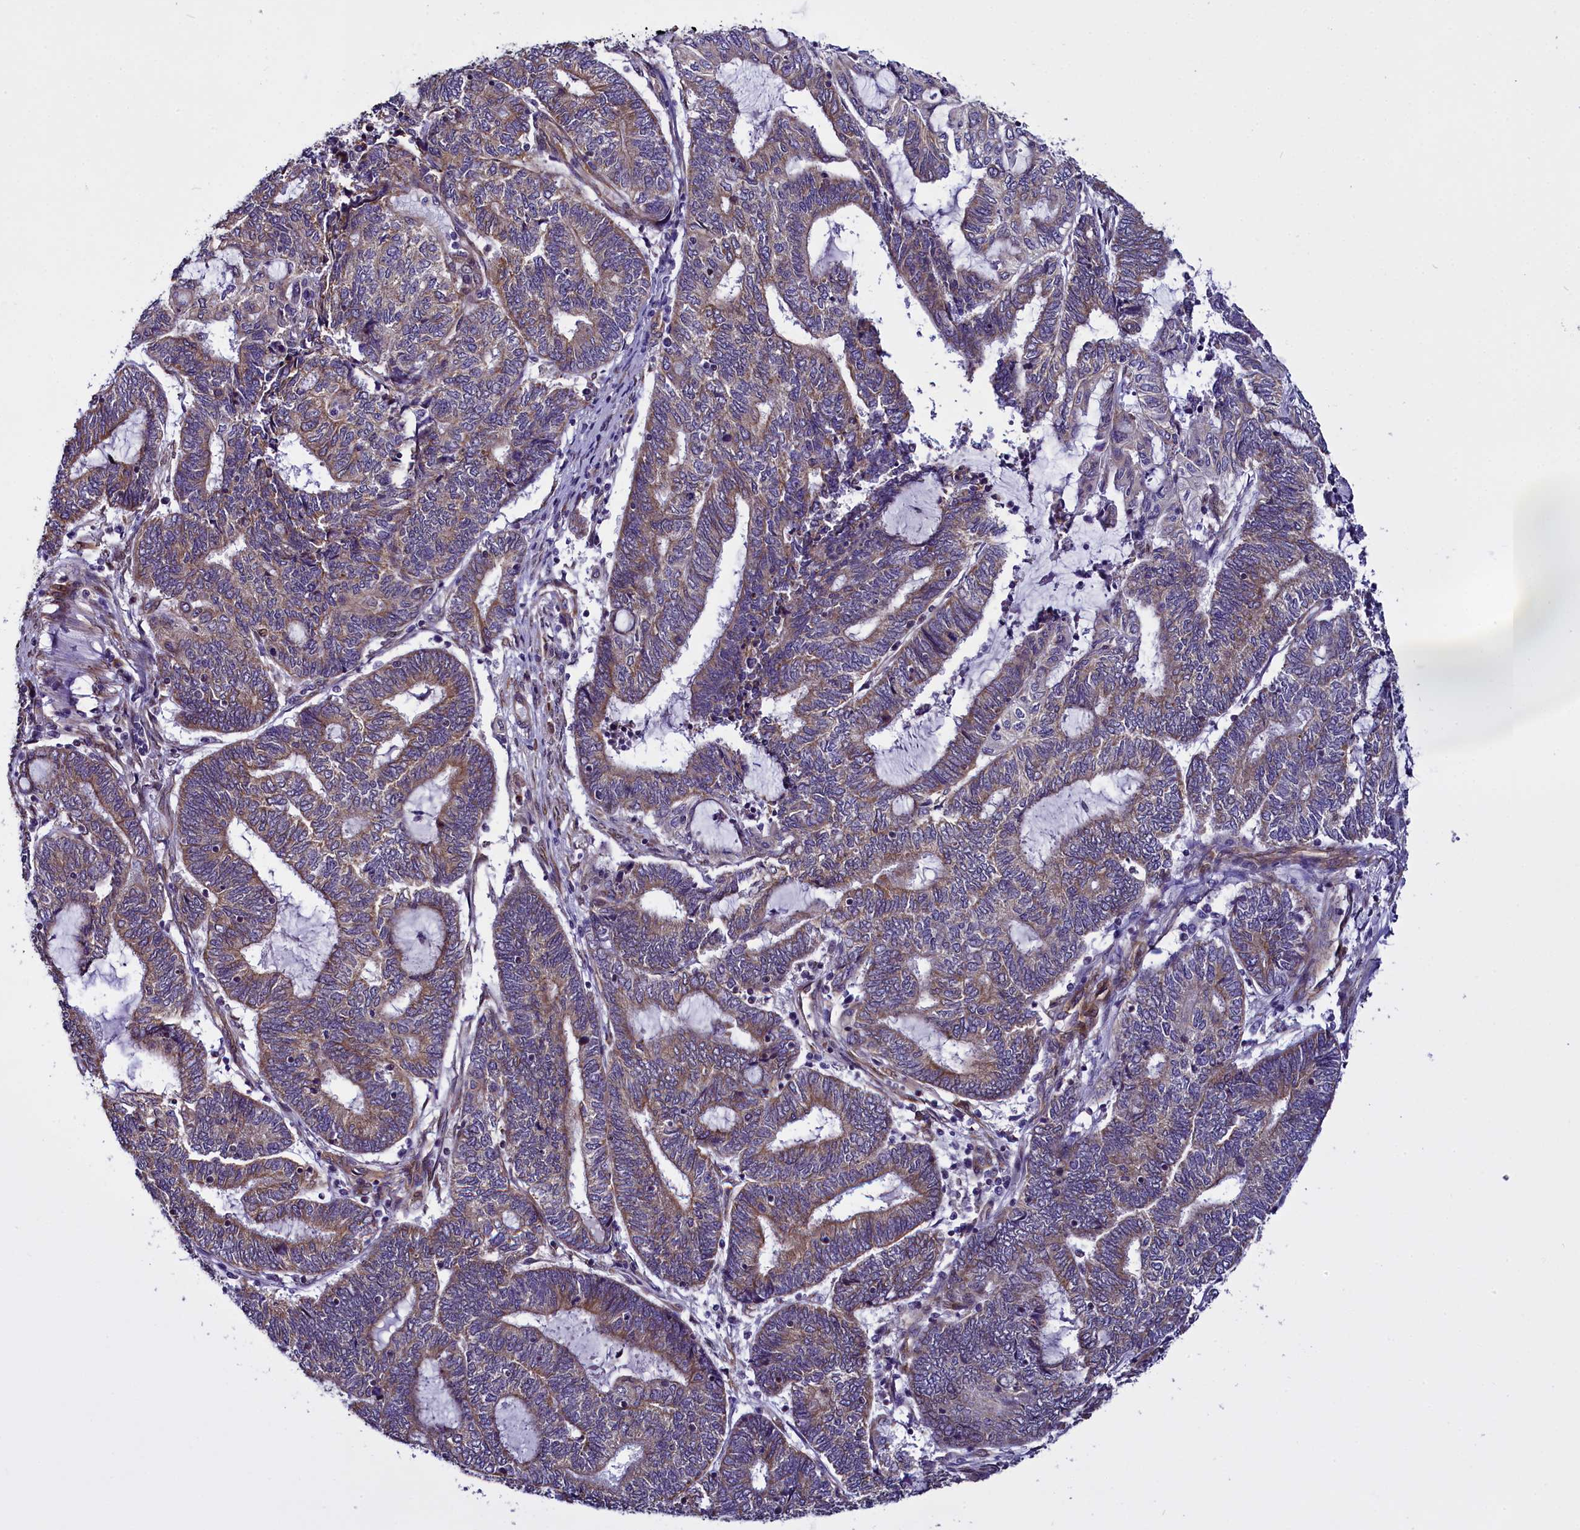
{"staining": {"intensity": "moderate", "quantity": "25%-75%", "location": "cytoplasmic/membranous"}, "tissue": "endometrial cancer", "cell_type": "Tumor cells", "image_type": "cancer", "snomed": [{"axis": "morphology", "description": "Adenocarcinoma, NOS"}, {"axis": "topography", "description": "Uterus"}, {"axis": "topography", "description": "Endometrium"}], "caption": "DAB (3,3'-diaminobenzidine) immunohistochemical staining of human endometrial cancer (adenocarcinoma) reveals moderate cytoplasmic/membranous protein positivity in approximately 25%-75% of tumor cells.", "gene": "UACA", "patient": {"sex": "female", "age": 70}}